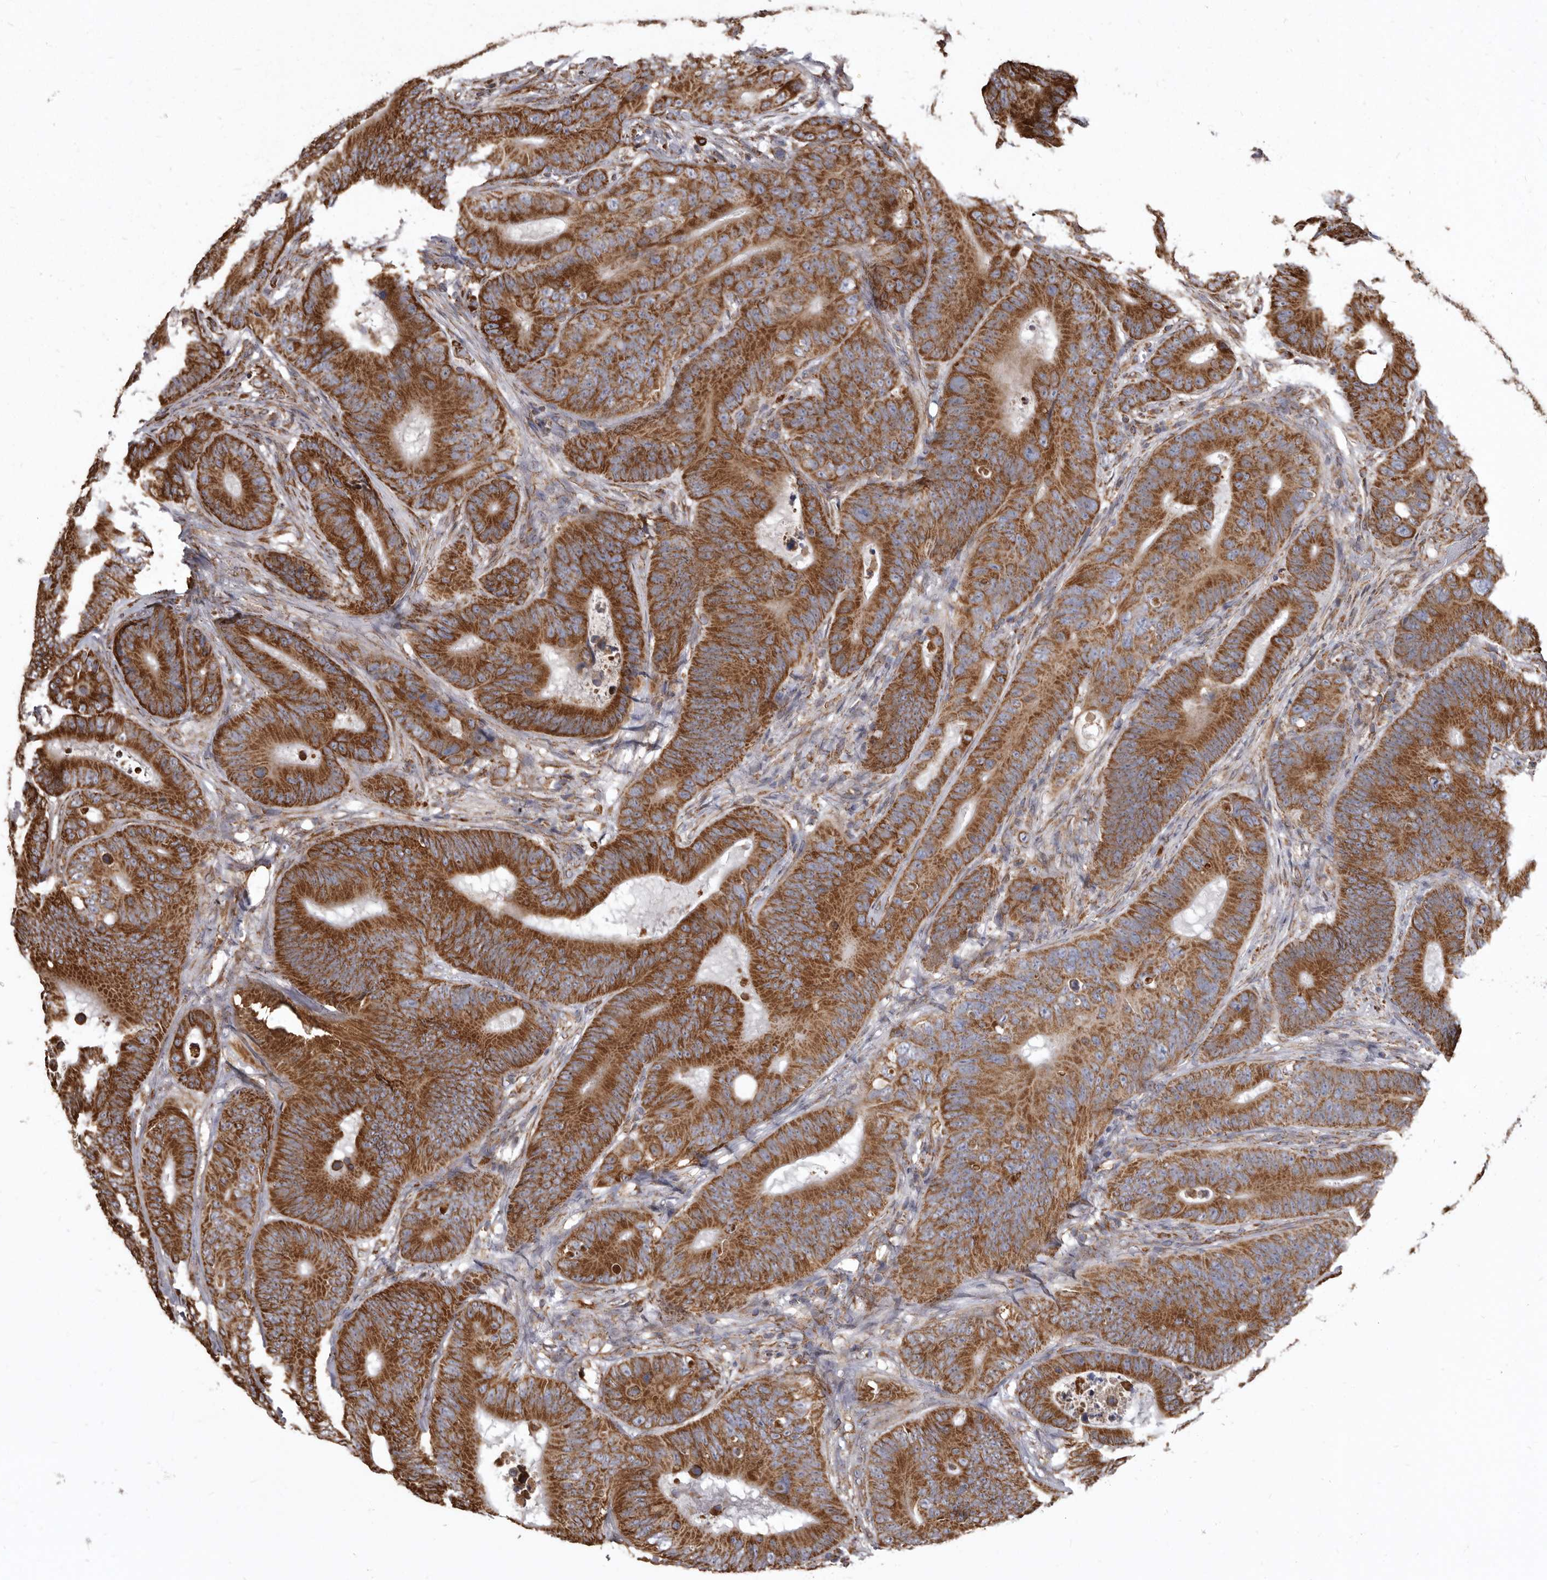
{"staining": {"intensity": "strong", "quantity": ">75%", "location": "cytoplasmic/membranous"}, "tissue": "colorectal cancer", "cell_type": "Tumor cells", "image_type": "cancer", "snomed": [{"axis": "morphology", "description": "Adenocarcinoma, NOS"}, {"axis": "topography", "description": "Colon"}], "caption": "The immunohistochemical stain highlights strong cytoplasmic/membranous expression in tumor cells of colorectal cancer (adenocarcinoma) tissue.", "gene": "CDK5RAP3", "patient": {"sex": "male", "age": 83}}